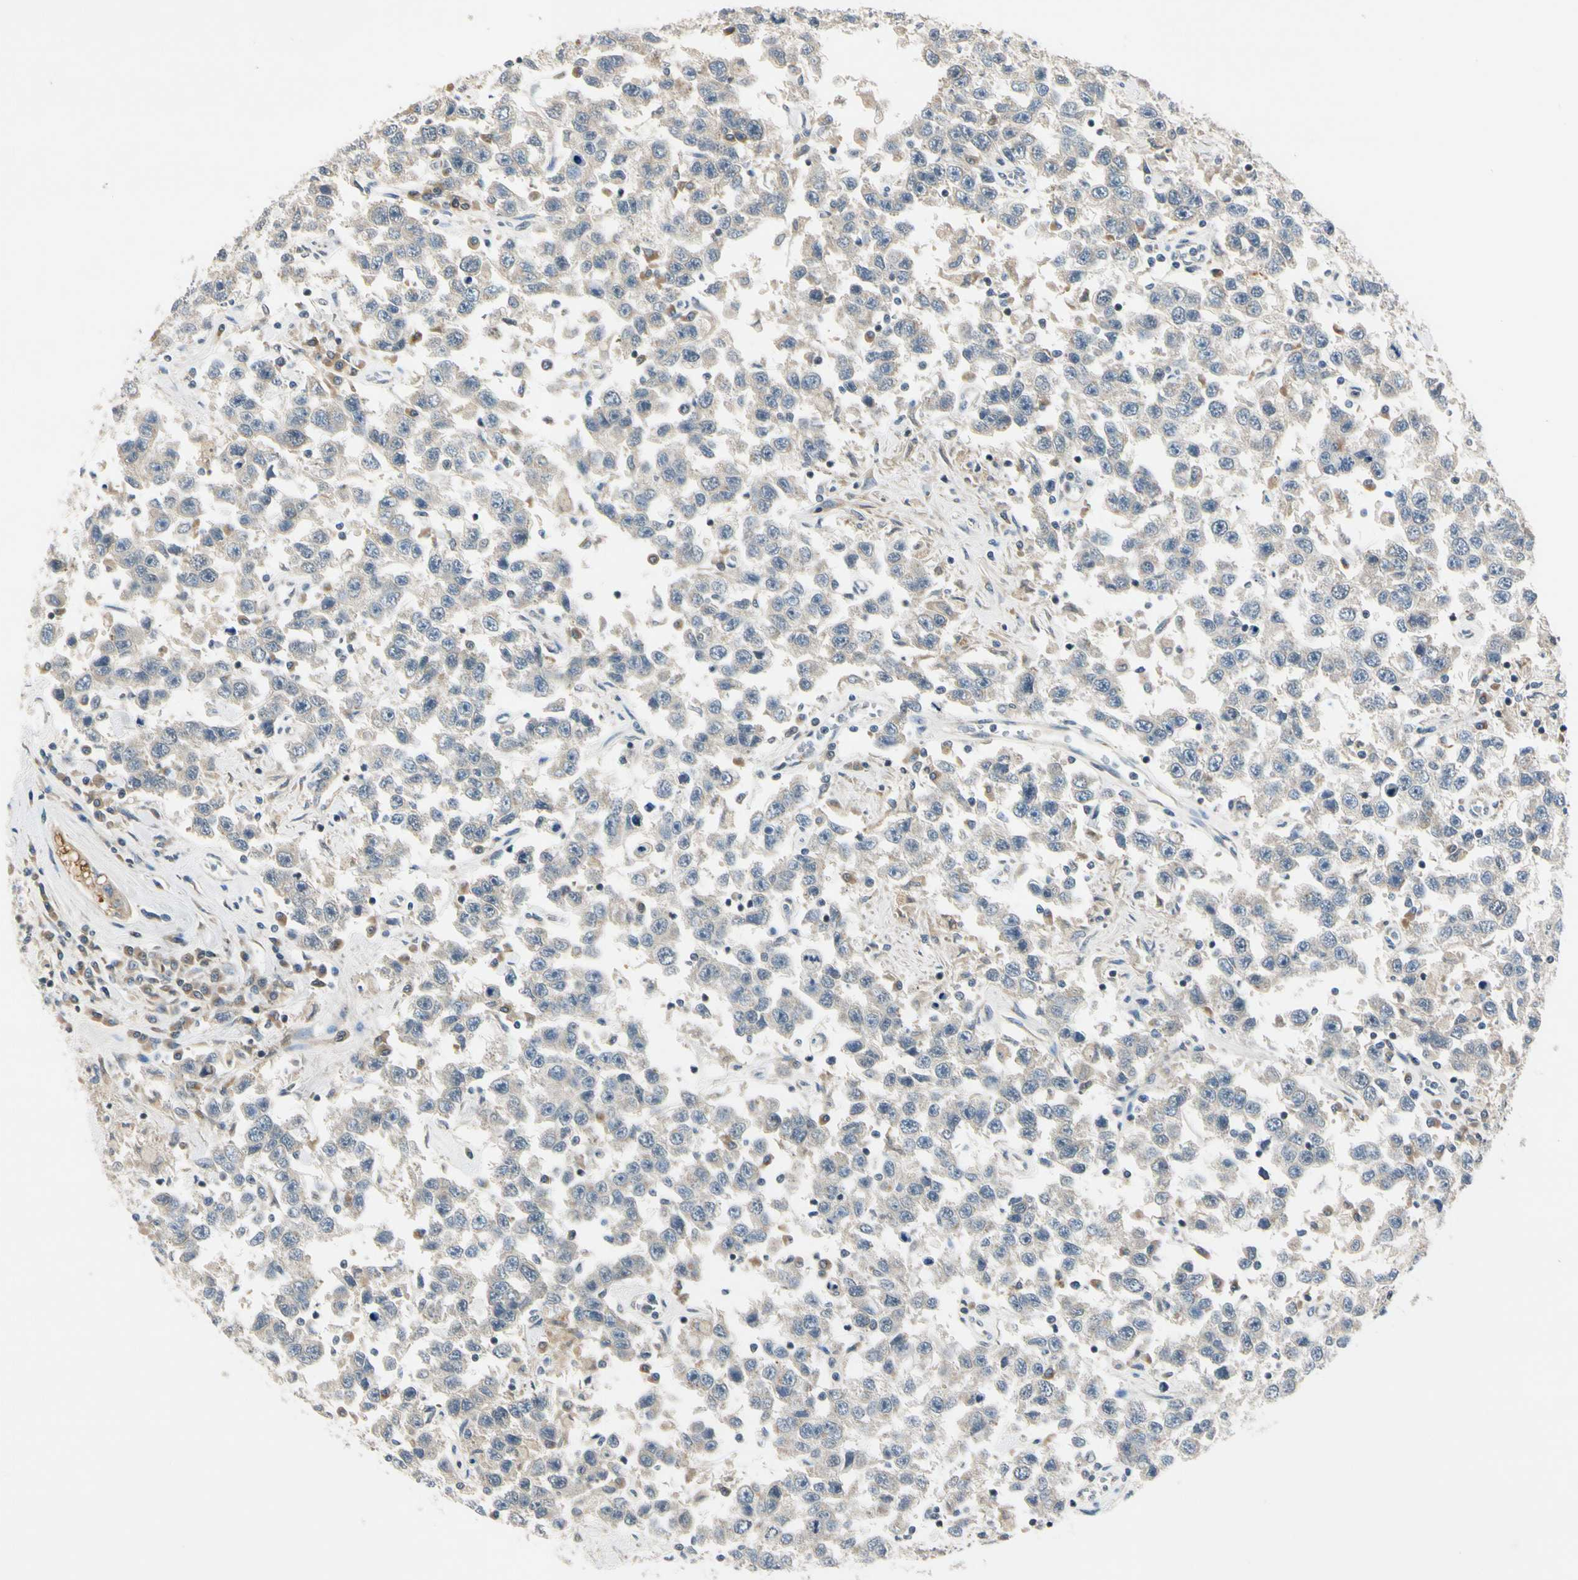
{"staining": {"intensity": "negative", "quantity": "none", "location": "none"}, "tissue": "testis cancer", "cell_type": "Tumor cells", "image_type": "cancer", "snomed": [{"axis": "morphology", "description": "Seminoma, NOS"}, {"axis": "topography", "description": "Testis"}], "caption": "IHC of seminoma (testis) shows no staining in tumor cells. The staining was performed using DAB (3,3'-diaminobenzidine) to visualize the protein expression in brown, while the nuclei were stained in blue with hematoxylin (Magnification: 20x).", "gene": "RPS6KB2", "patient": {"sex": "male", "age": 41}}